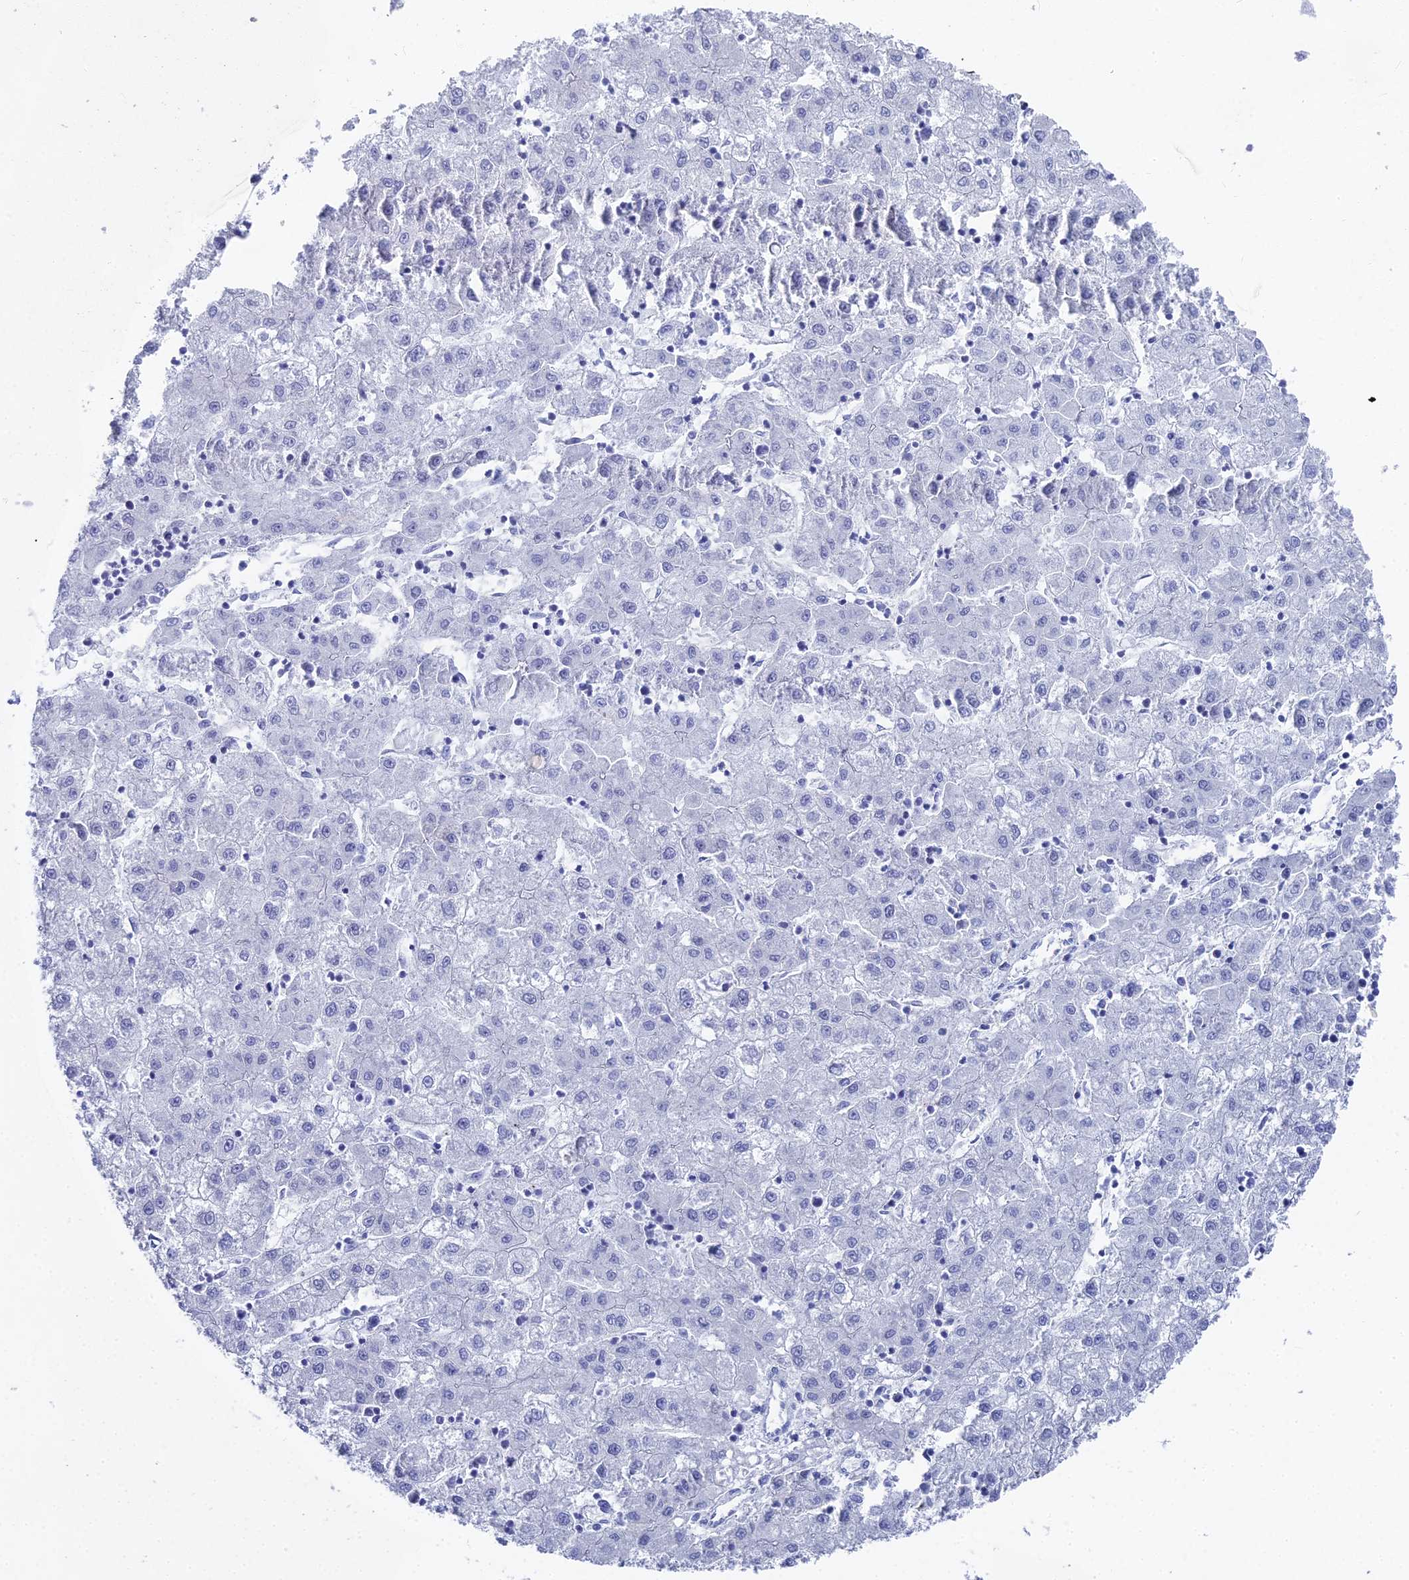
{"staining": {"intensity": "negative", "quantity": "none", "location": "none"}, "tissue": "liver cancer", "cell_type": "Tumor cells", "image_type": "cancer", "snomed": [{"axis": "morphology", "description": "Carcinoma, Hepatocellular, NOS"}, {"axis": "topography", "description": "Liver"}], "caption": "A photomicrograph of human liver hepatocellular carcinoma is negative for staining in tumor cells.", "gene": "ALPP", "patient": {"sex": "male", "age": 72}}